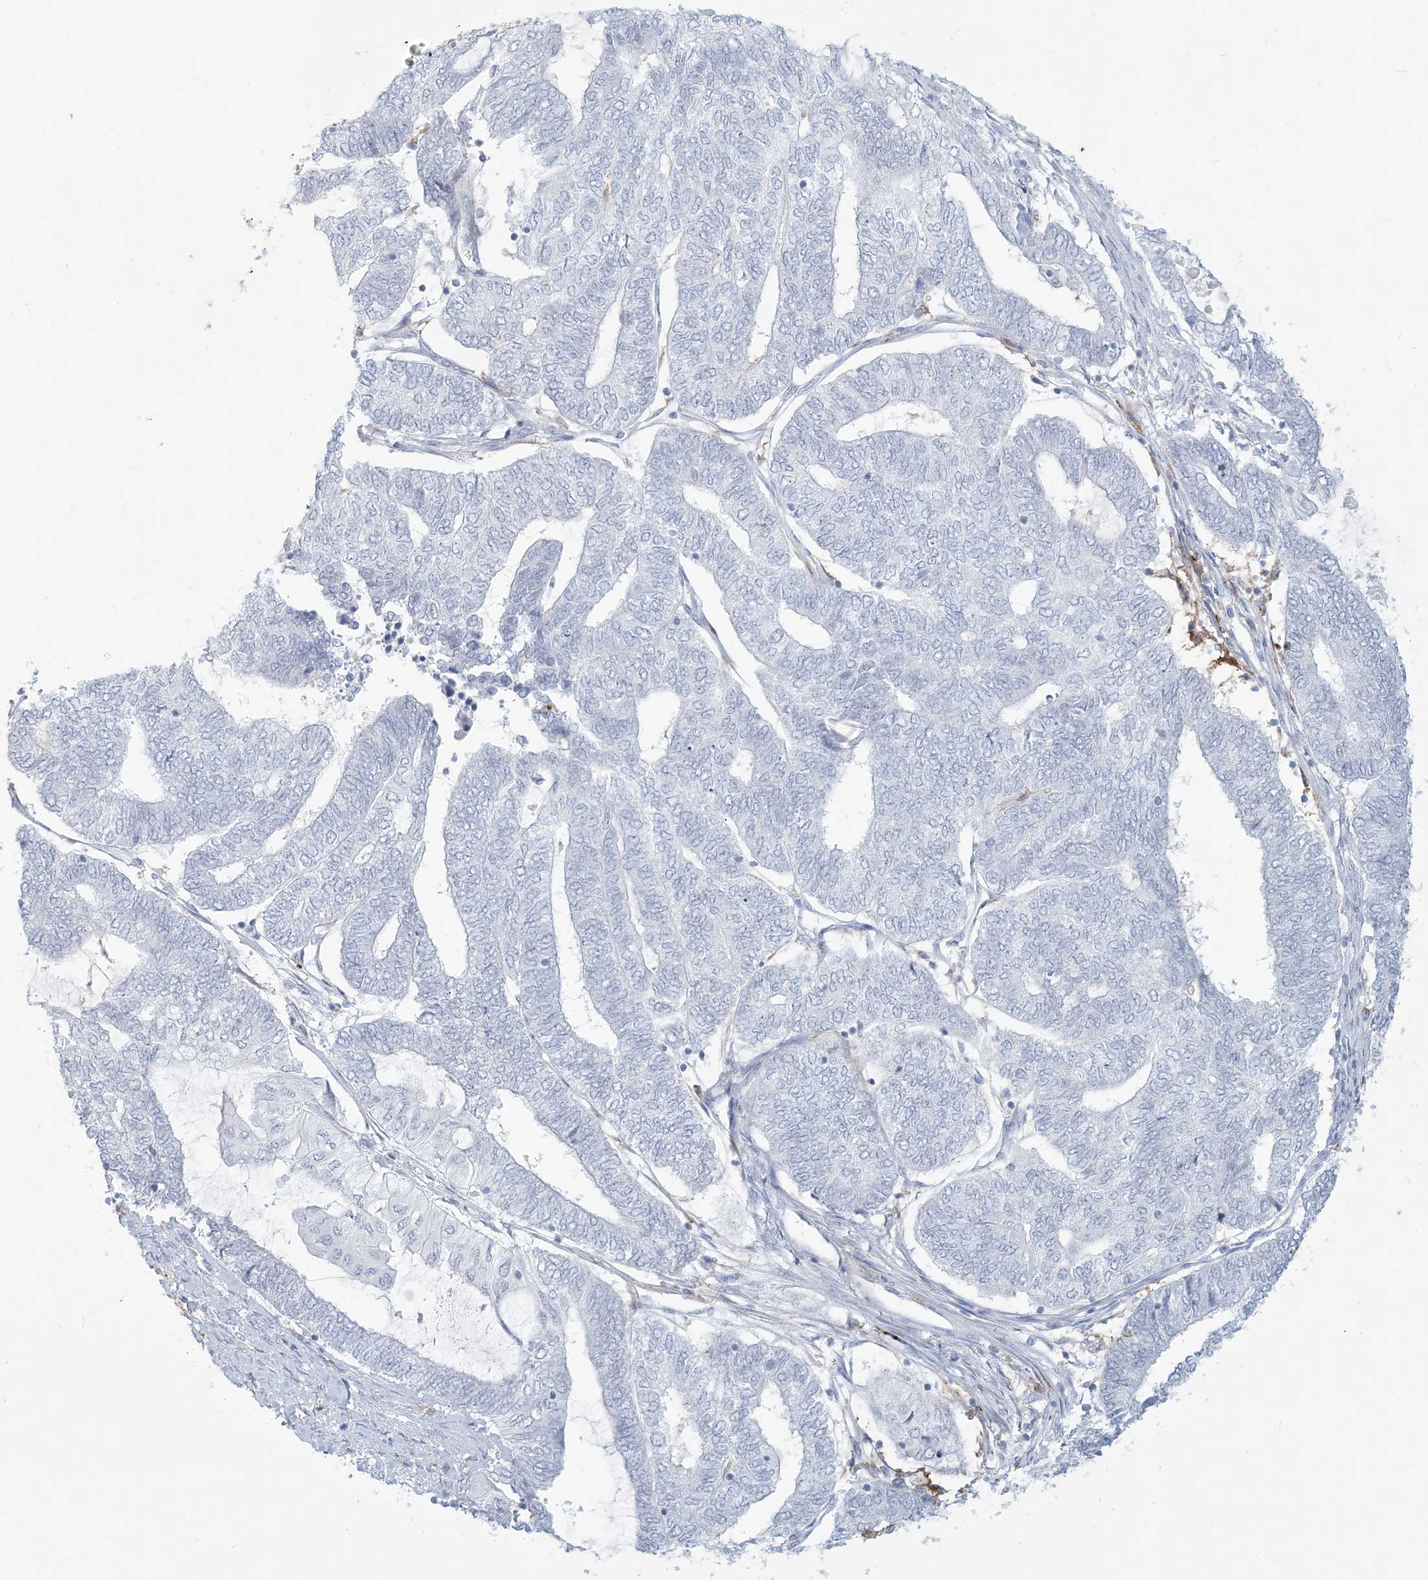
{"staining": {"intensity": "negative", "quantity": "none", "location": "none"}, "tissue": "endometrial cancer", "cell_type": "Tumor cells", "image_type": "cancer", "snomed": [{"axis": "morphology", "description": "Adenocarcinoma, NOS"}, {"axis": "topography", "description": "Uterus"}, {"axis": "topography", "description": "Endometrium"}], "caption": "The immunohistochemistry image has no significant expression in tumor cells of endometrial adenocarcinoma tissue.", "gene": "HLA-DRB1", "patient": {"sex": "female", "age": 70}}